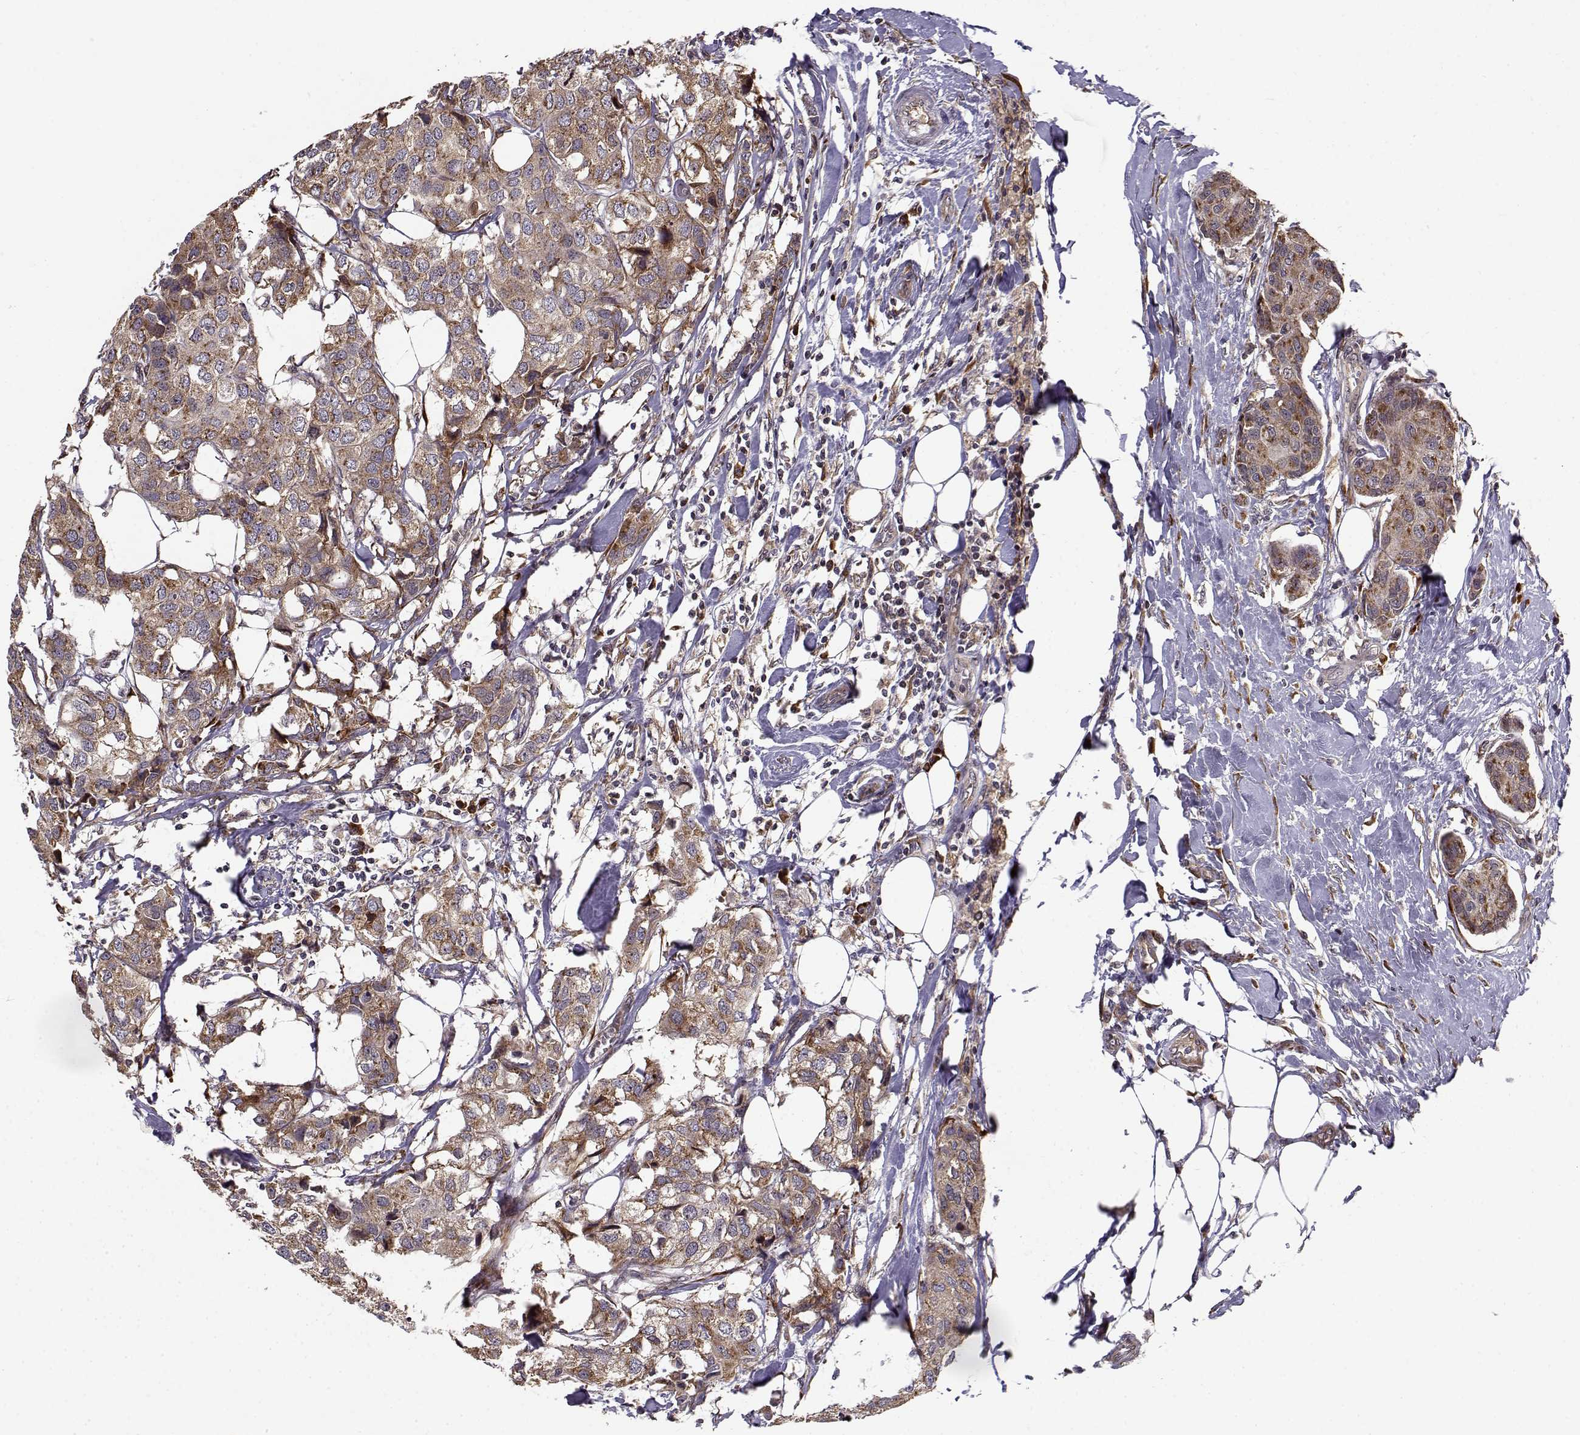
{"staining": {"intensity": "moderate", "quantity": ">75%", "location": "cytoplasmic/membranous"}, "tissue": "breast cancer", "cell_type": "Tumor cells", "image_type": "cancer", "snomed": [{"axis": "morphology", "description": "Duct carcinoma"}, {"axis": "topography", "description": "Breast"}], "caption": "Invasive ductal carcinoma (breast) stained for a protein reveals moderate cytoplasmic/membranous positivity in tumor cells. Immunohistochemistry (ihc) stains the protein in brown and the nuclei are stained blue.", "gene": "RPL31", "patient": {"sex": "female", "age": 80}}